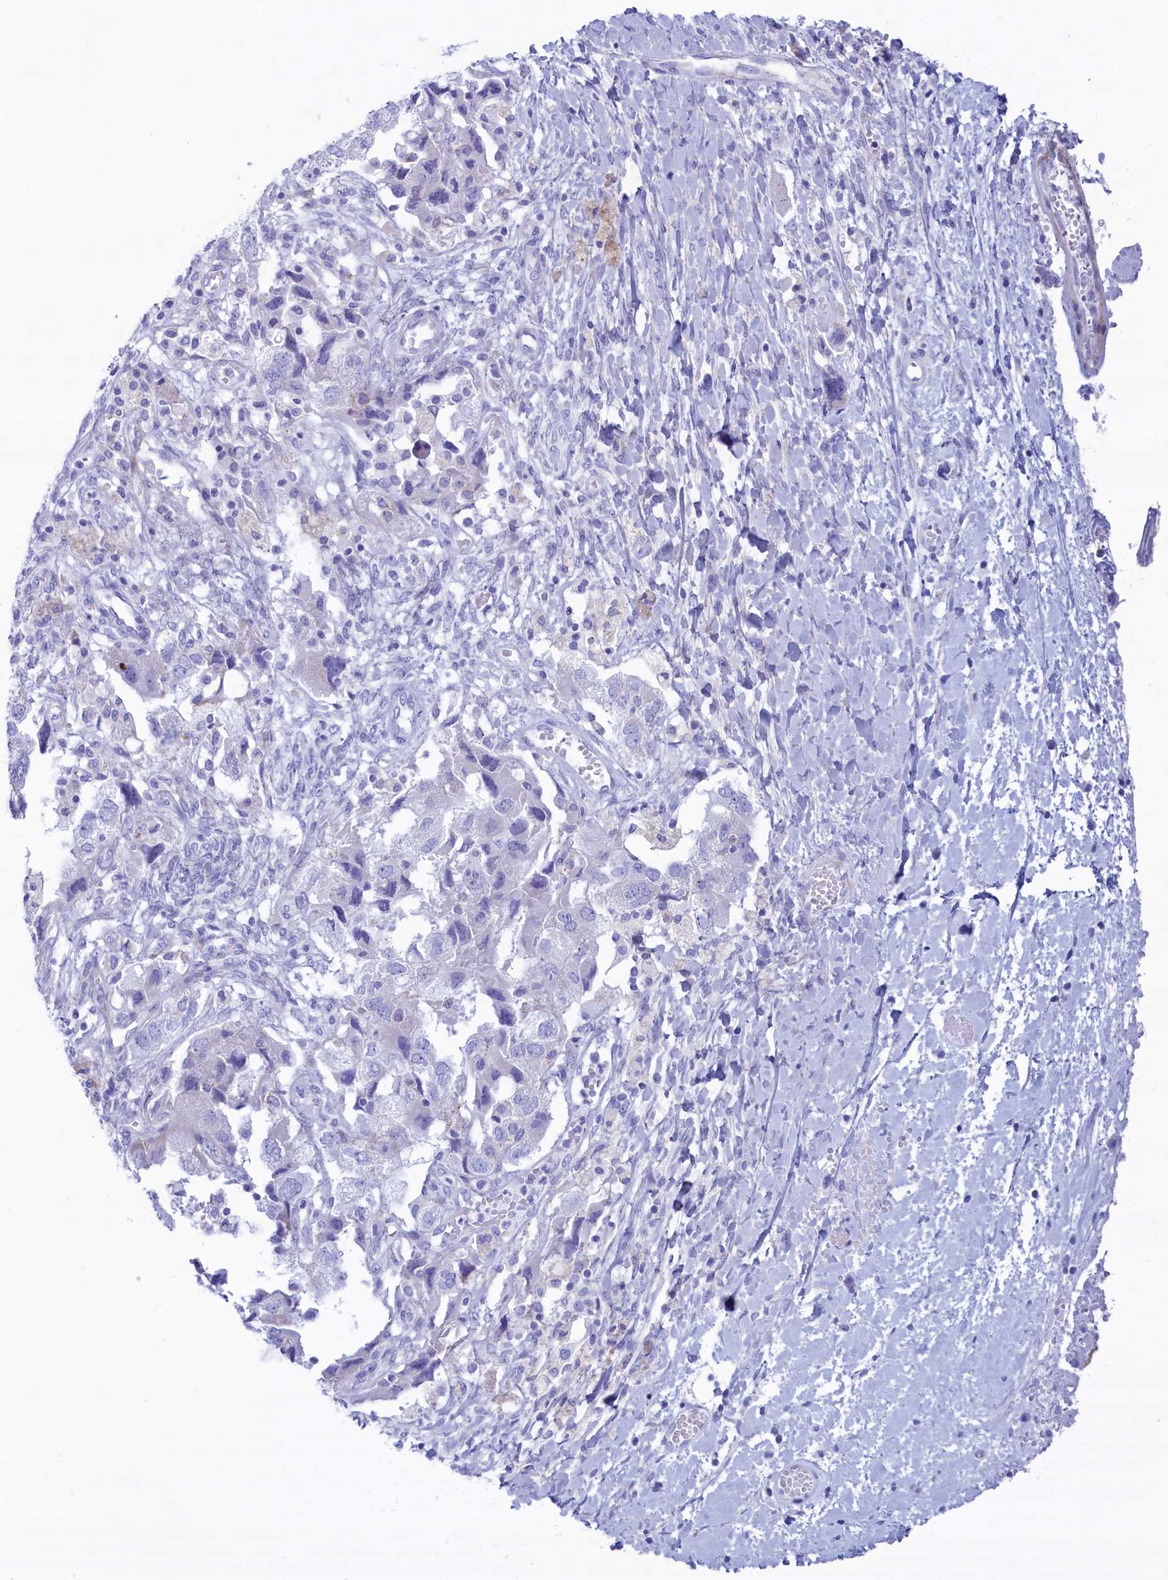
{"staining": {"intensity": "negative", "quantity": "none", "location": "none"}, "tissue": "ovarian cancer", "cell_type": "Tumor cells", "image_type": "cancer", "snomed": [{"axis": "morphology", "description": "Carcinoma, NOS"}, {"axis": "morphology", "description": "Cystadenocarcinoma, serous, NOS"}, {"axis": "topography", "description": "Ovary"}], "caption": "The photomicrograph reveals no staining of tumor cells in ovarian cancer (carcinoma).", "gene": "MPV17L2", "patient": {"sex": "female", "age": 69}}